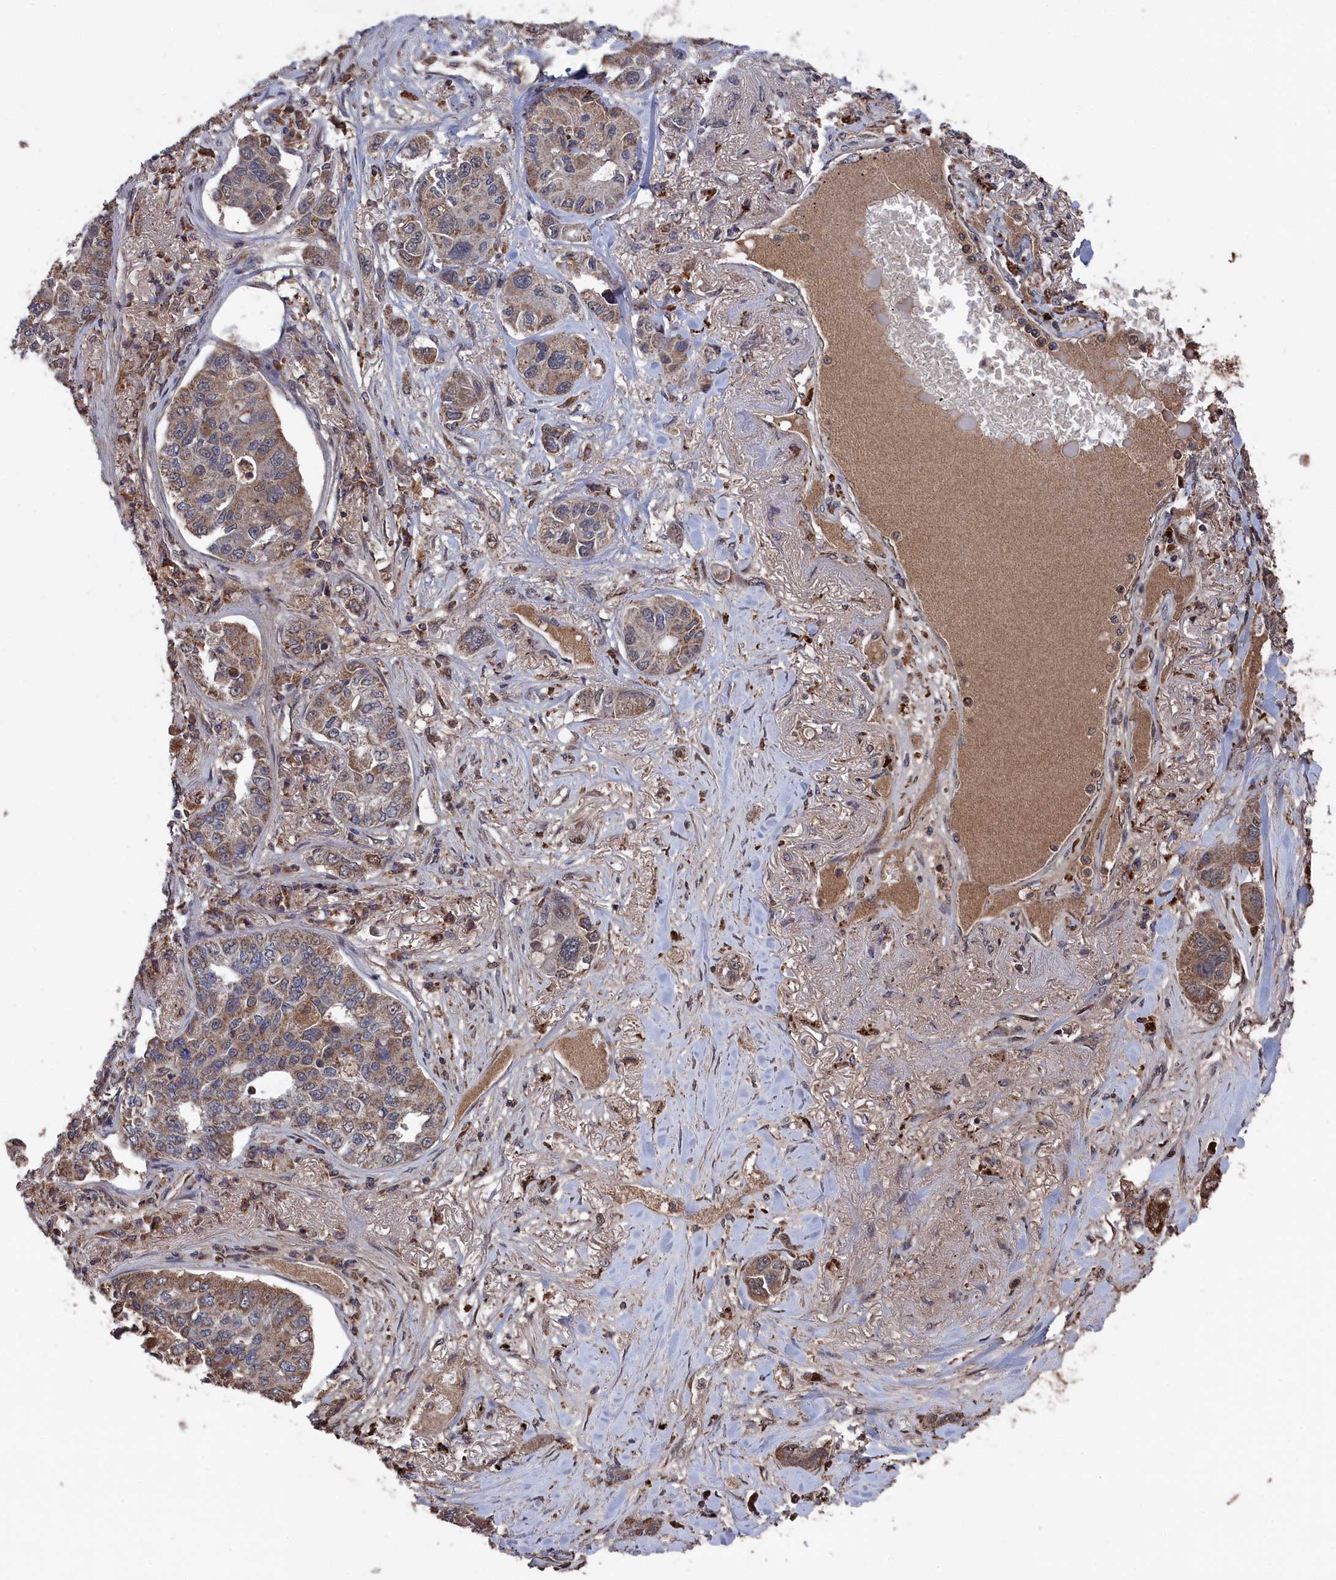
{"staining": {"intensity": "moderate", "quantity": "25%-75%", "location": "cytoplasmic/membranous"}, "tissue": "lung cancer", "cell_type": "Tumor cells", "image_type": "cancer", "snomed": [{"axis": "morphology", "description": "Adenocarcinoma, NOS"}, {"axis": "topography", "description": "Lung"}], "caption": "A micrograph of human lung cancer (adenocarcinoma) stained for a protein demonstrates moderate cytoplasmic/membranous brown staining in tumor cells.", "gene": "CEACAM21", "patient": {"sex": "male", "age": 49}}